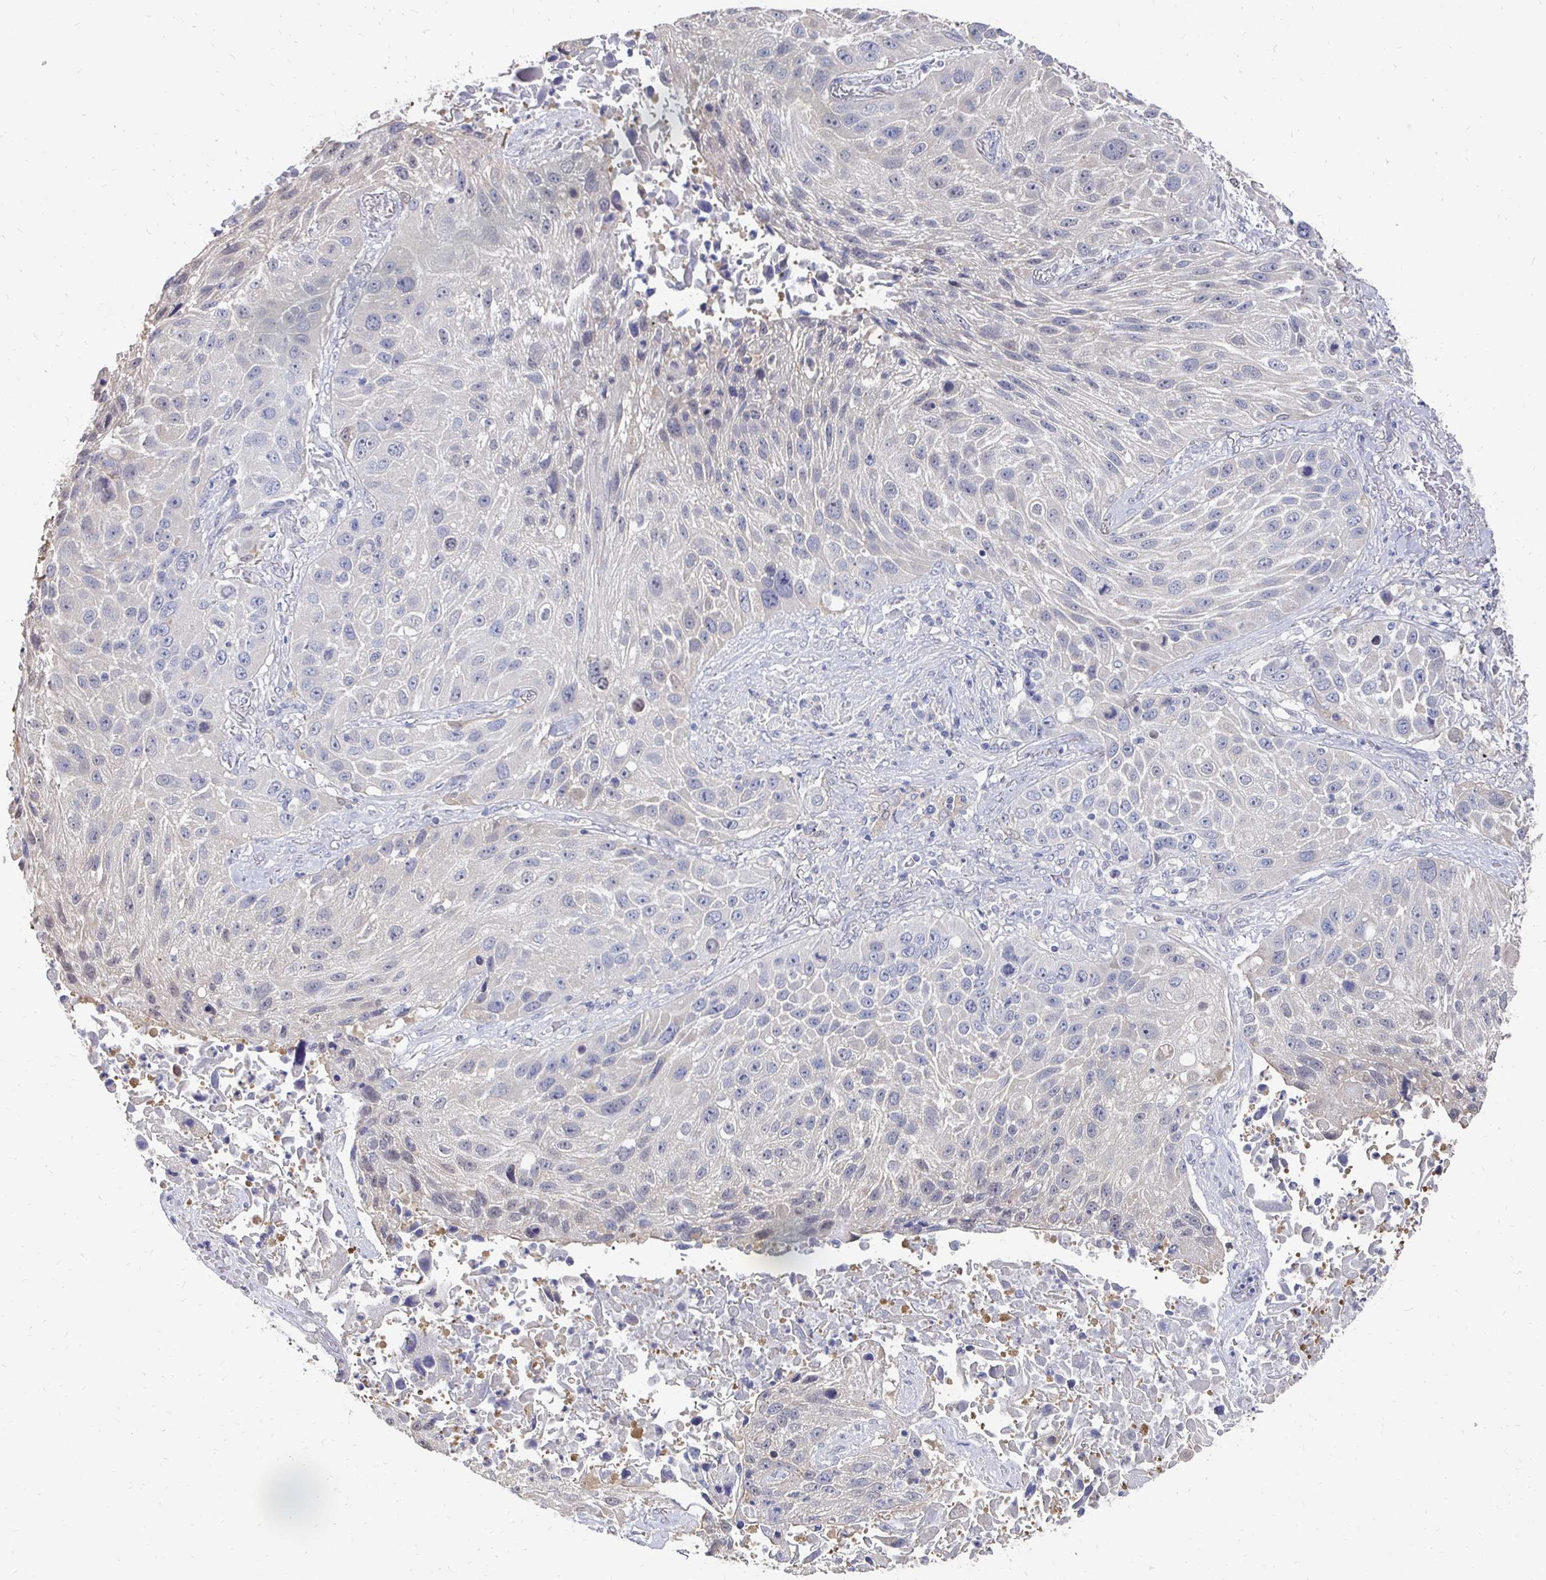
{"staining": {"intensity": "negative", "quantity": "none", "location": "none"}, "tissue": "lung cancer", "cell_type": "Tumor cells", "image_type": "cancer", "snomed": [{"axis": "morphology", "description": "Normal morphology"}, {"axis": "morphology", "description": "Squamous cell carcinoma, NOS"}, {"axis": "topography", "description": "Lymph node"}, {"axis": "topography", "description": "Lung"}], "caption": "The photomicrograph demonstrates no significant expression in tumor cells of squamous cell carcinoma (lung).", "gene": "SYCP3", "patient": {"sex": "male", "age": 67}}